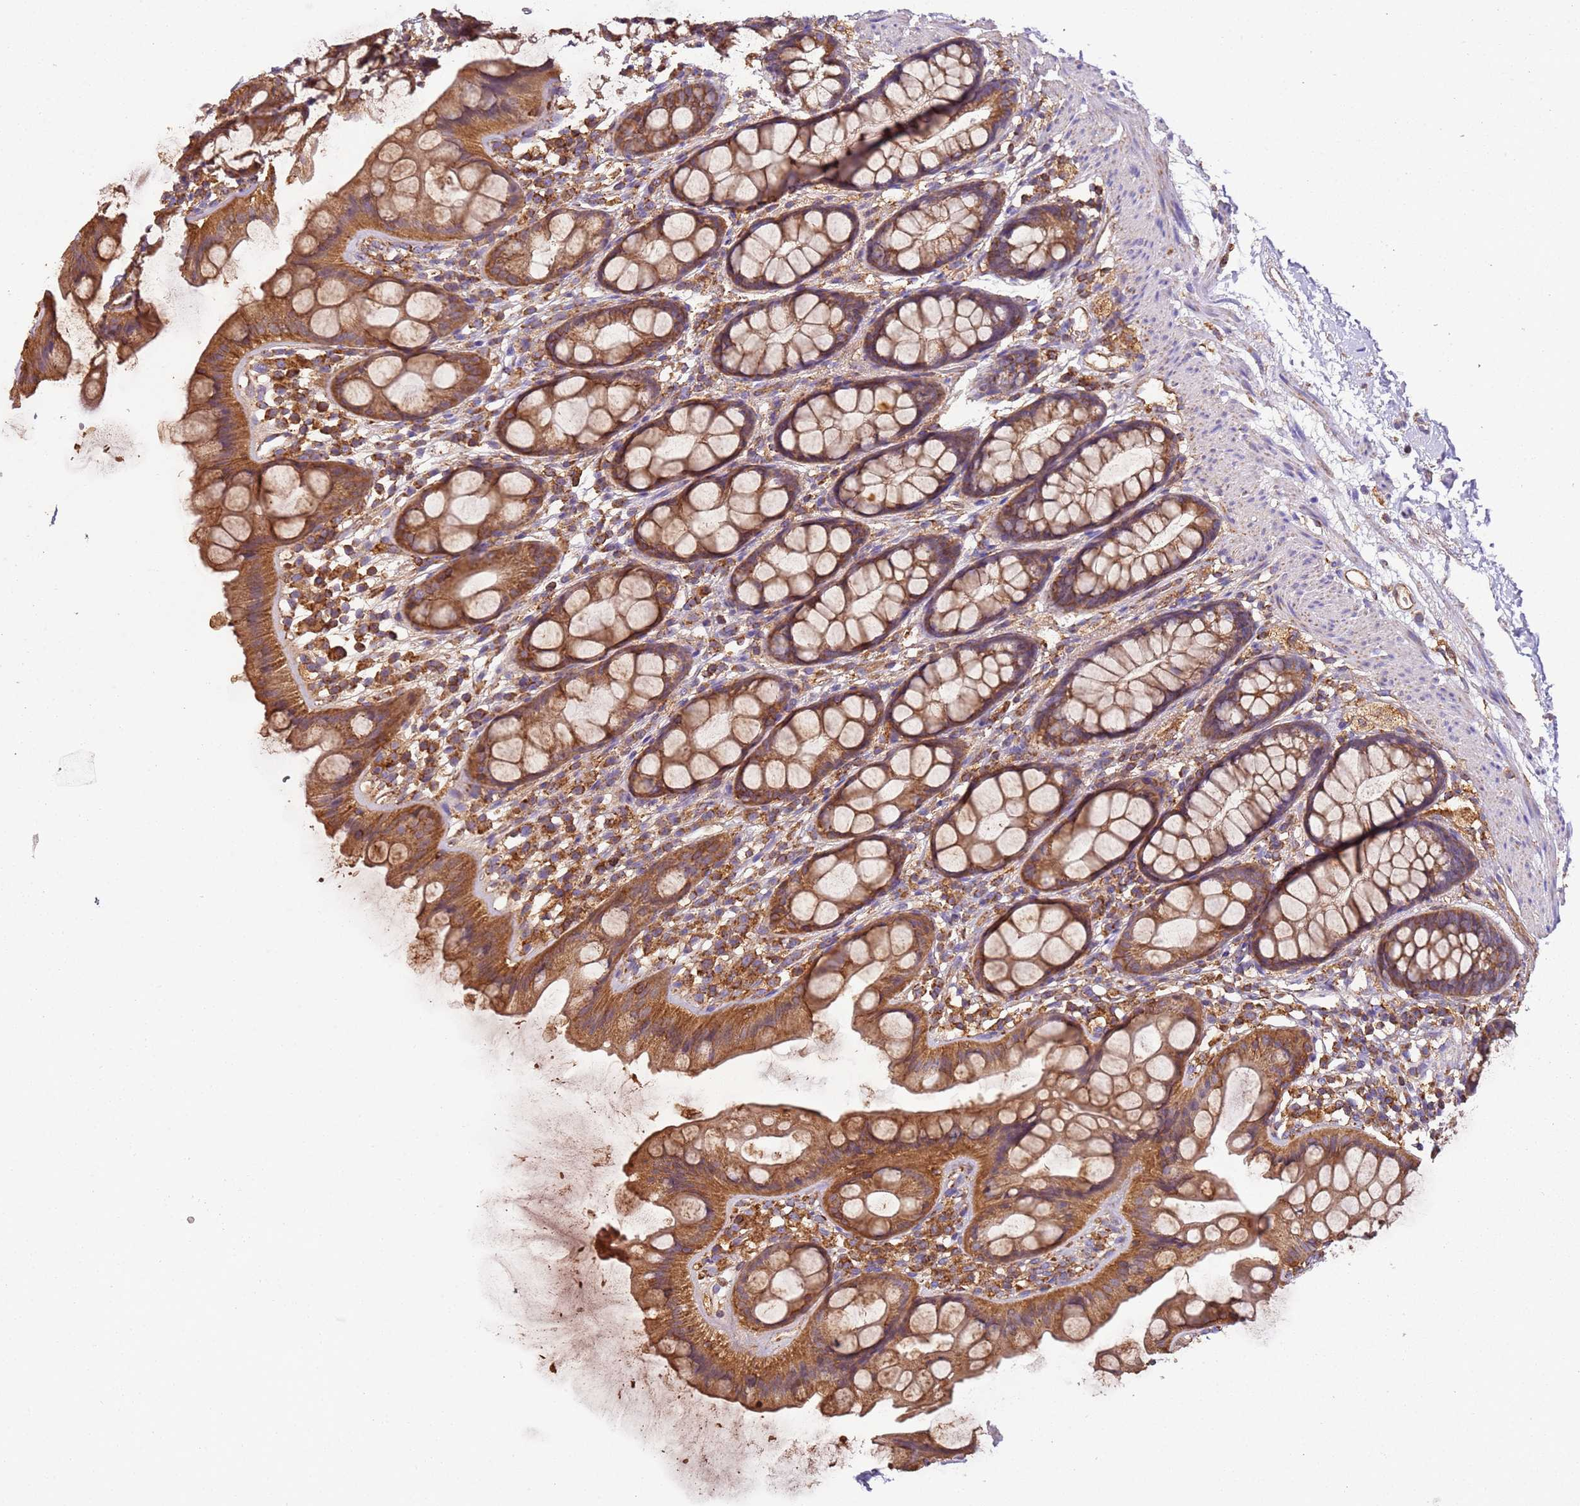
{"staining": {"intensity": "moderate", "quantity": ">75%", "location": "cytoplasmic/membranous"}, "tissue": "rectum", "cell_type": "Glandular cells", "image_type": "normal", "snomed": [{"axis": "morphology", "description": "Normal tissue, NOS"}, {"axis": "topography", "description": "Rectum"}], "caption": "Glandular cells show moderate cytoplasmic/membranous staining in approximately >75% of cells in unremarkable rectum. (IHC, brightfield microscopy, high magnification).", "gene": "RMND5A", "patient": {"sex": "female", "age": 65}}